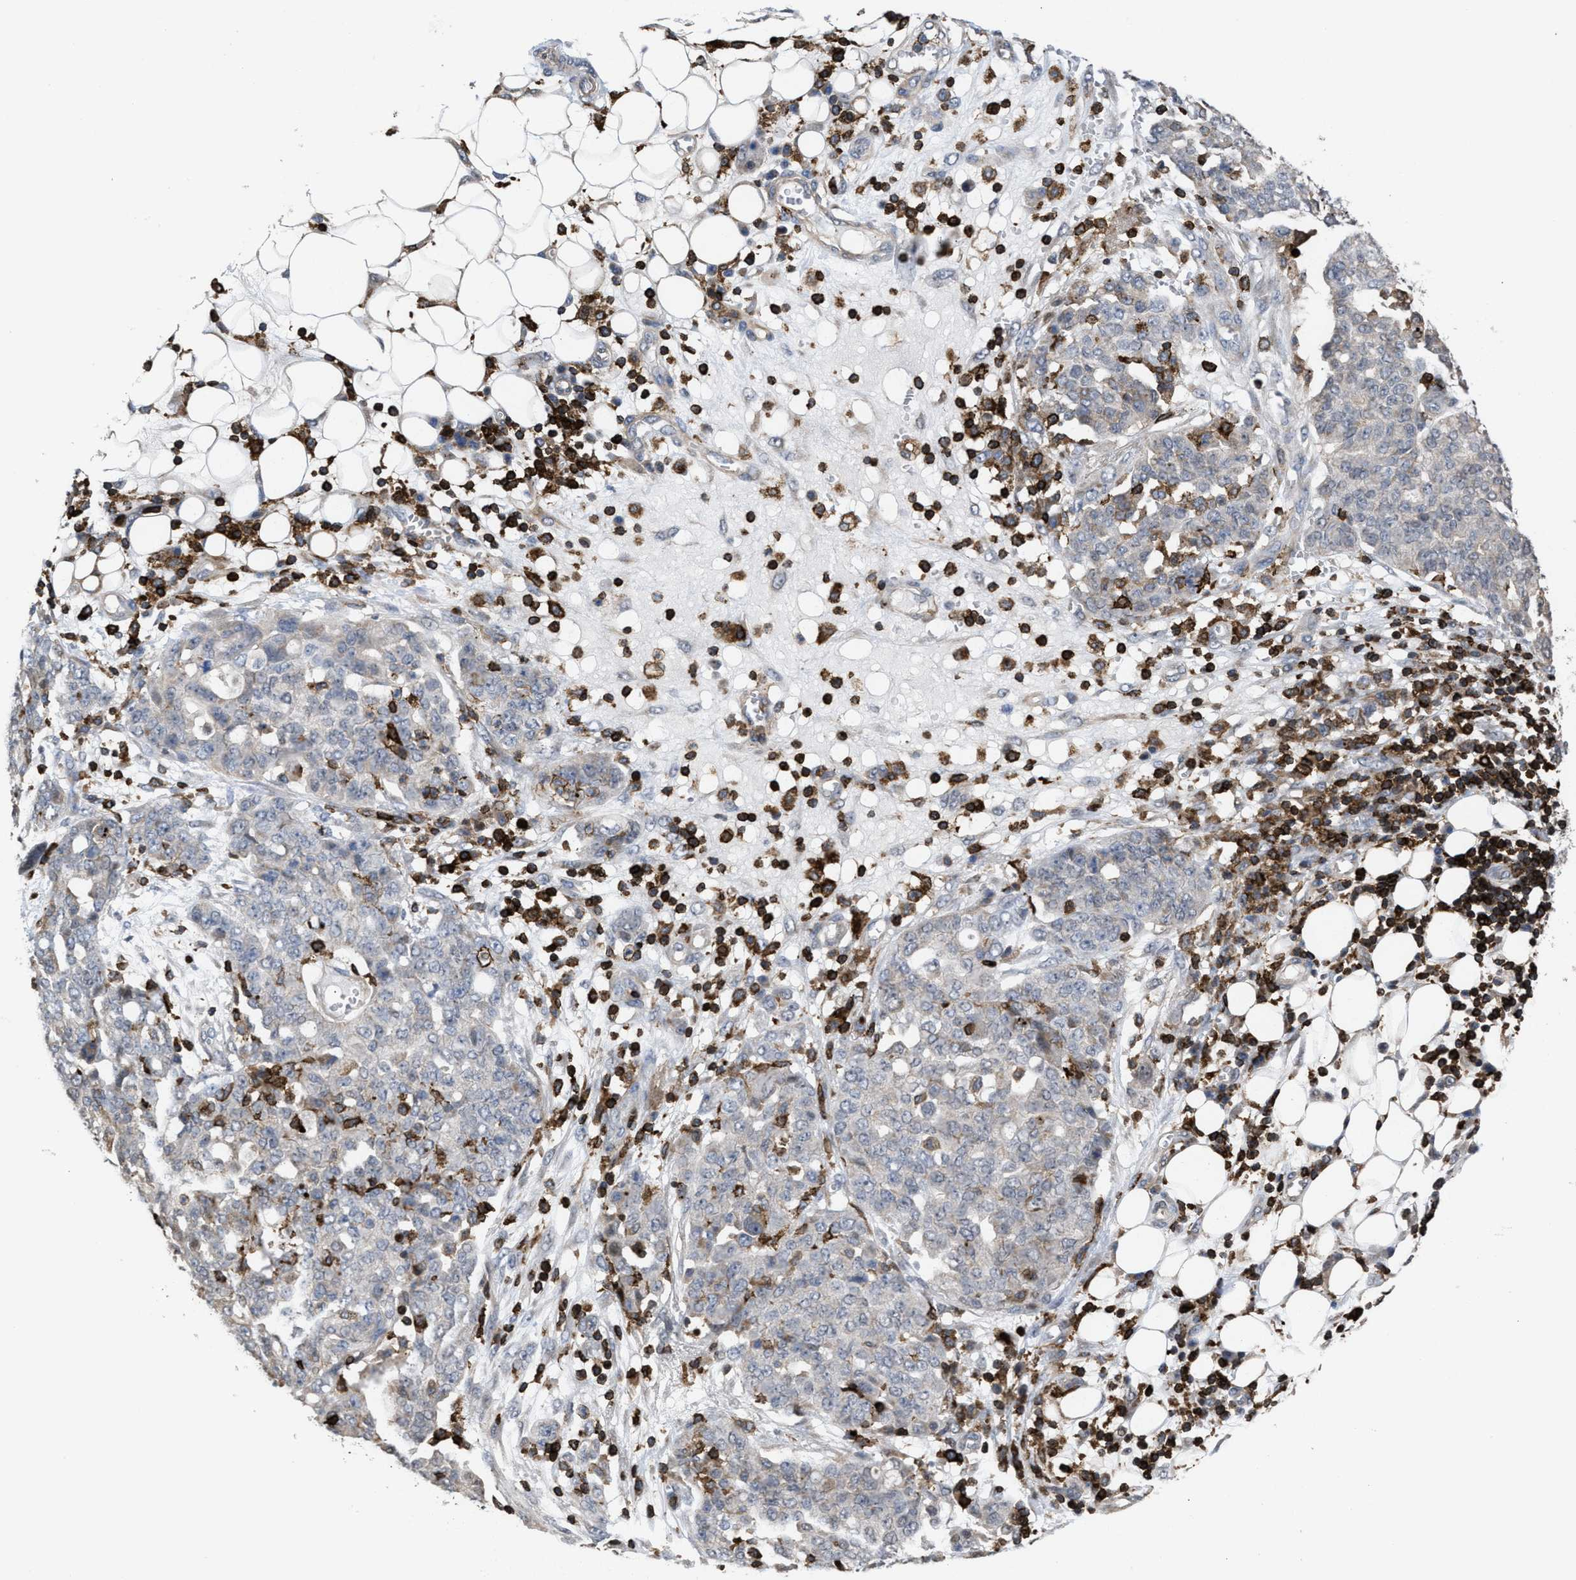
{"staining": {"intensity": "negative", "quantity": "none", "location": "none"}, "tissue": "ovarian cancer", "cell_type": "Tumor cells", "image_type": "cancer", "snomed": [{"axis": "morphology", "description": "Cystadenocarcinoma, serous, NOS"}, {"axis": "topography", "description": "Soft tissue"}, {"axis": "topography", "description": "Ovary"}], "caption": "Tumor cells are negative for protein expression in human ovarian serous cystadenocarcinoma.", "gene": "PTPRE", "patient": {"sex": "female", "age": 57}}